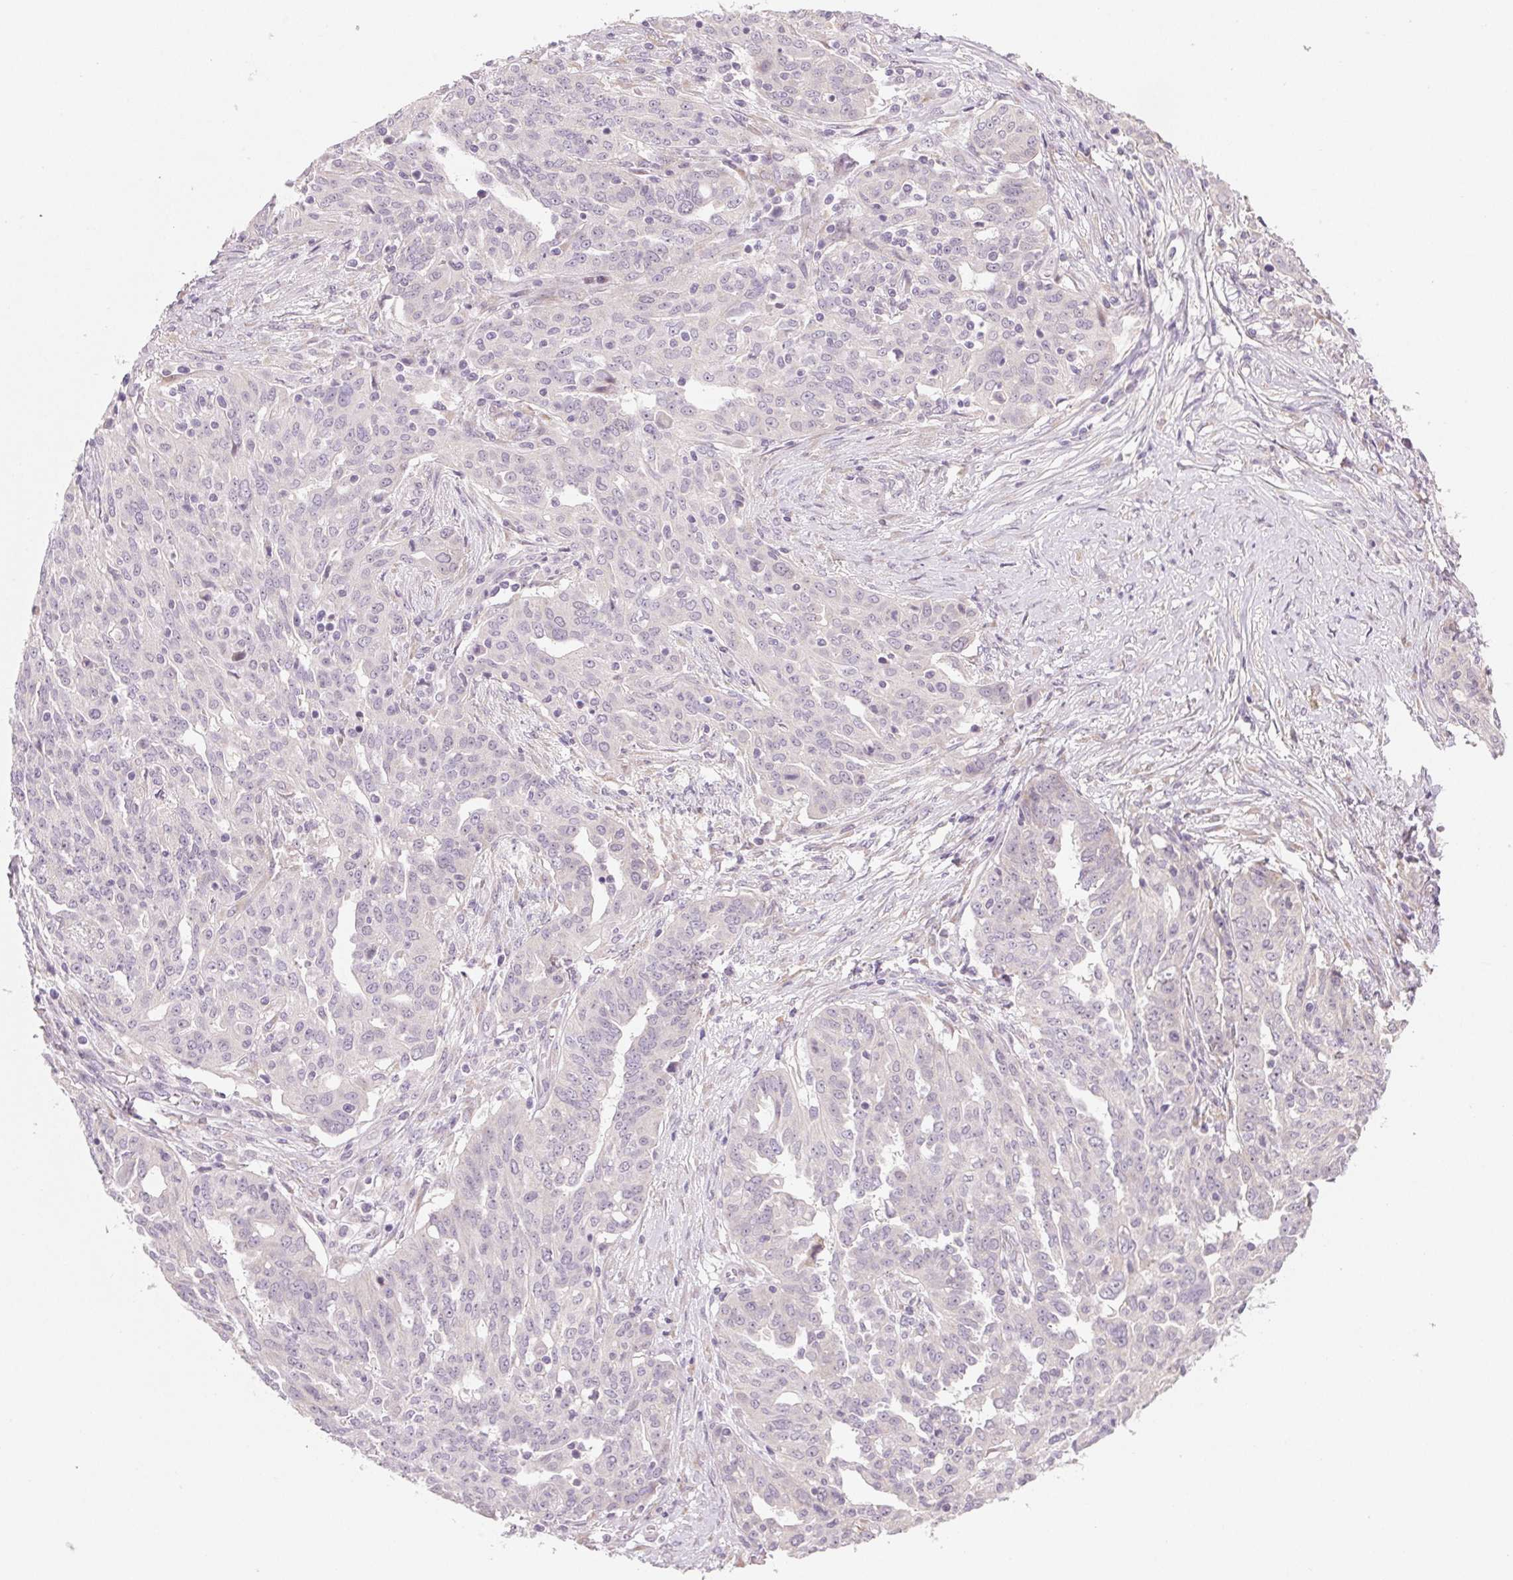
{"staining": {"intensity": "negative", "quantity": "none", "location": "none"}, "tissue": "ovarian cancer", "cell_type": "Tumor cells", "image_type": "cancer", "snomed": [{"axis": "morphology", "description": "Cystadenocarcinoma, serous, NOS"}, {"axis": "topography", "description": "Ovary"}], "caption": "Immunohistochemistry (IHC) micrograph of human ovarian cancer stained for a protein (brown), which reveals no positivity in tumor cells. The staining was performed using DAB (3,3'-diaminobenzidine) to visualize the protein expression in brown, while the nuclei were stained in blue with hematoxylin (Magnification: 20x).", "gene": "MYBL1", "patient": {"sex": "female", "age": 67}}